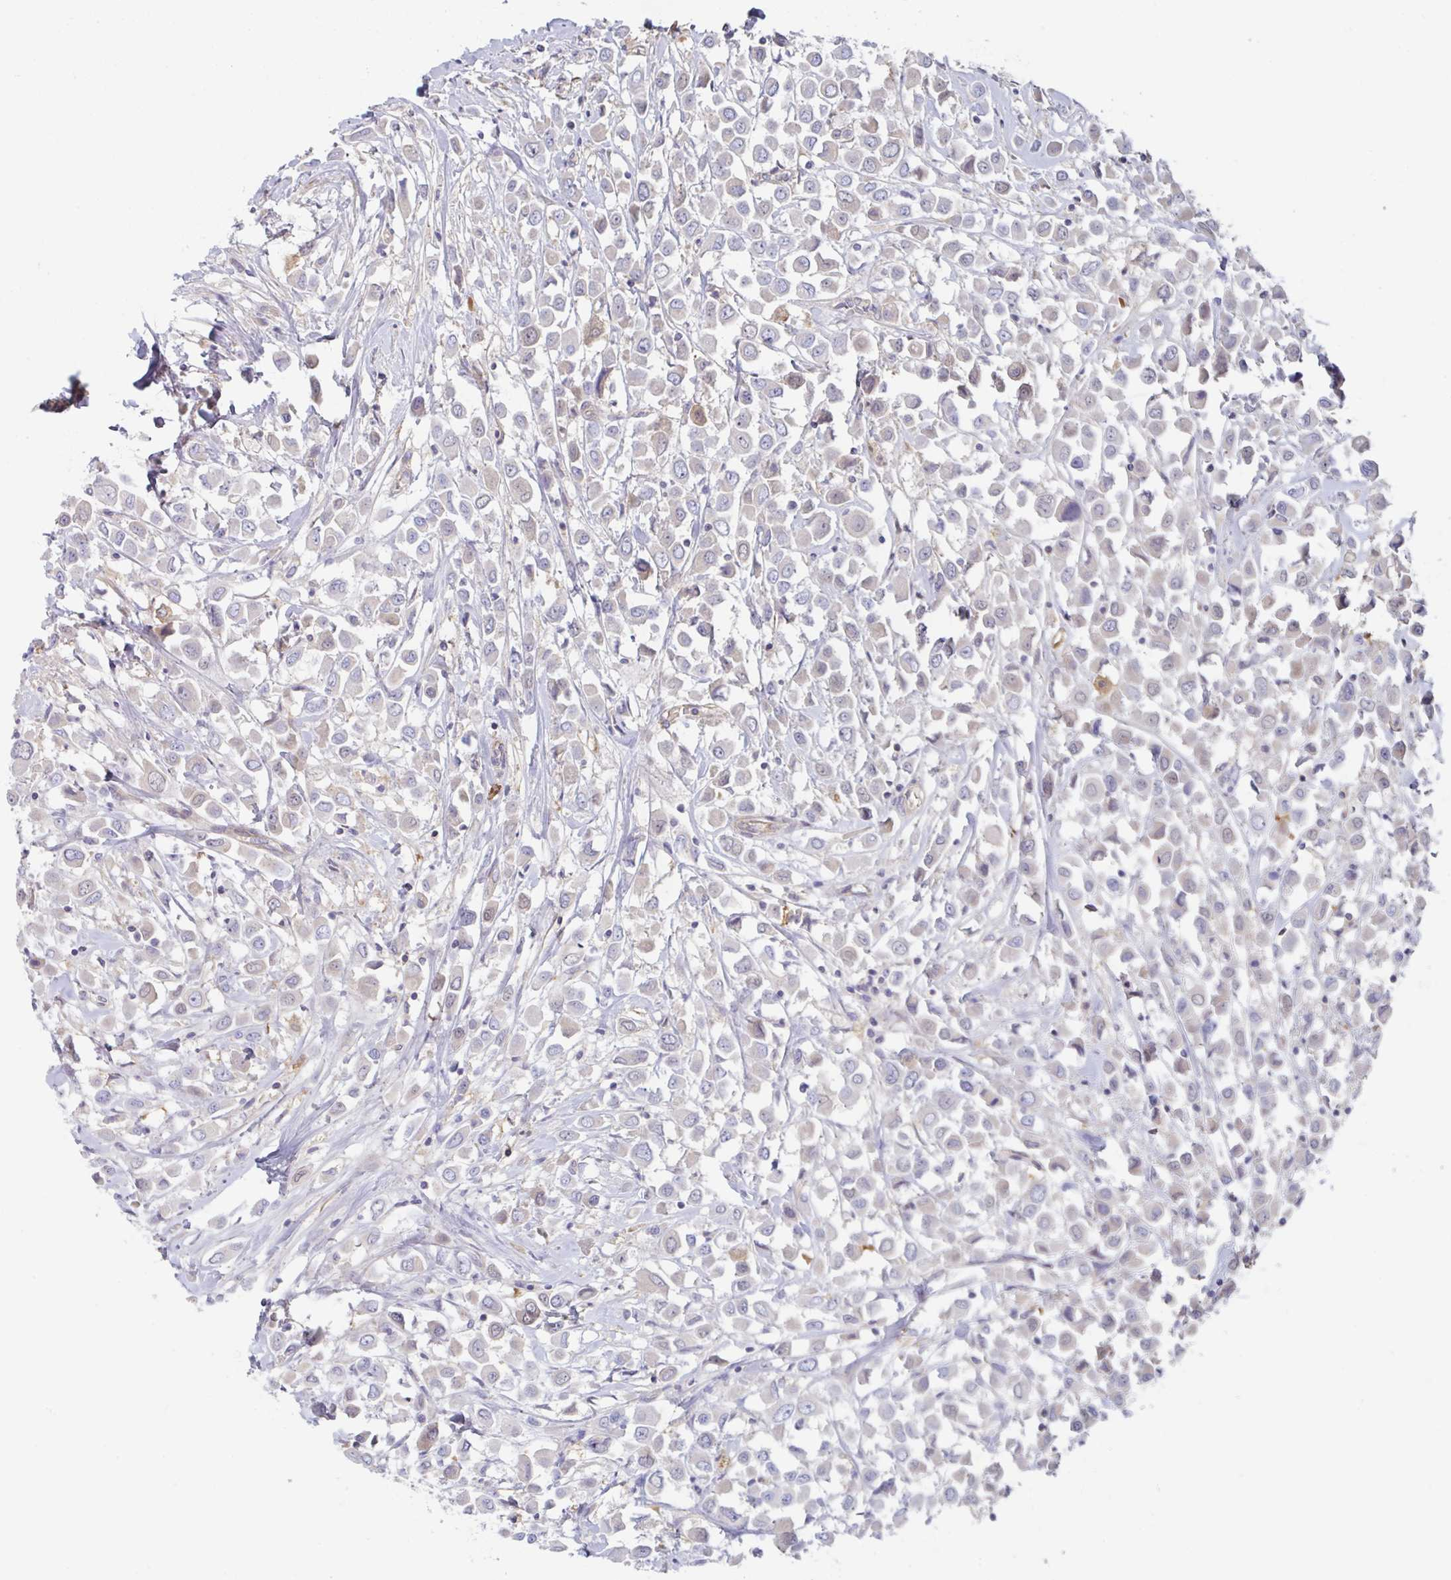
{"staining": {"intensity": "negative", "quantity": "none", "location": "none"}, "tissue": "breast cancer", "cell_type": "Tumor cells", "image_type": "cancer", "snomed": [{"axis": "morphology", "description": "Duct carcinoma"}, {"axis": "topography", "description": "Breast"}], "caption": "High magnification brightfield microscopy of infiltrating ductal carcinoma (breast) stained with DAB (3,3'-diaminobenzidine) (brown) and counterstained with hematoxylin (blue): tumor cells show no significant expression. Nuclei are stained in blue.", "gene": "AMPD2", "patient": {"sex": "female", "age": 61}}